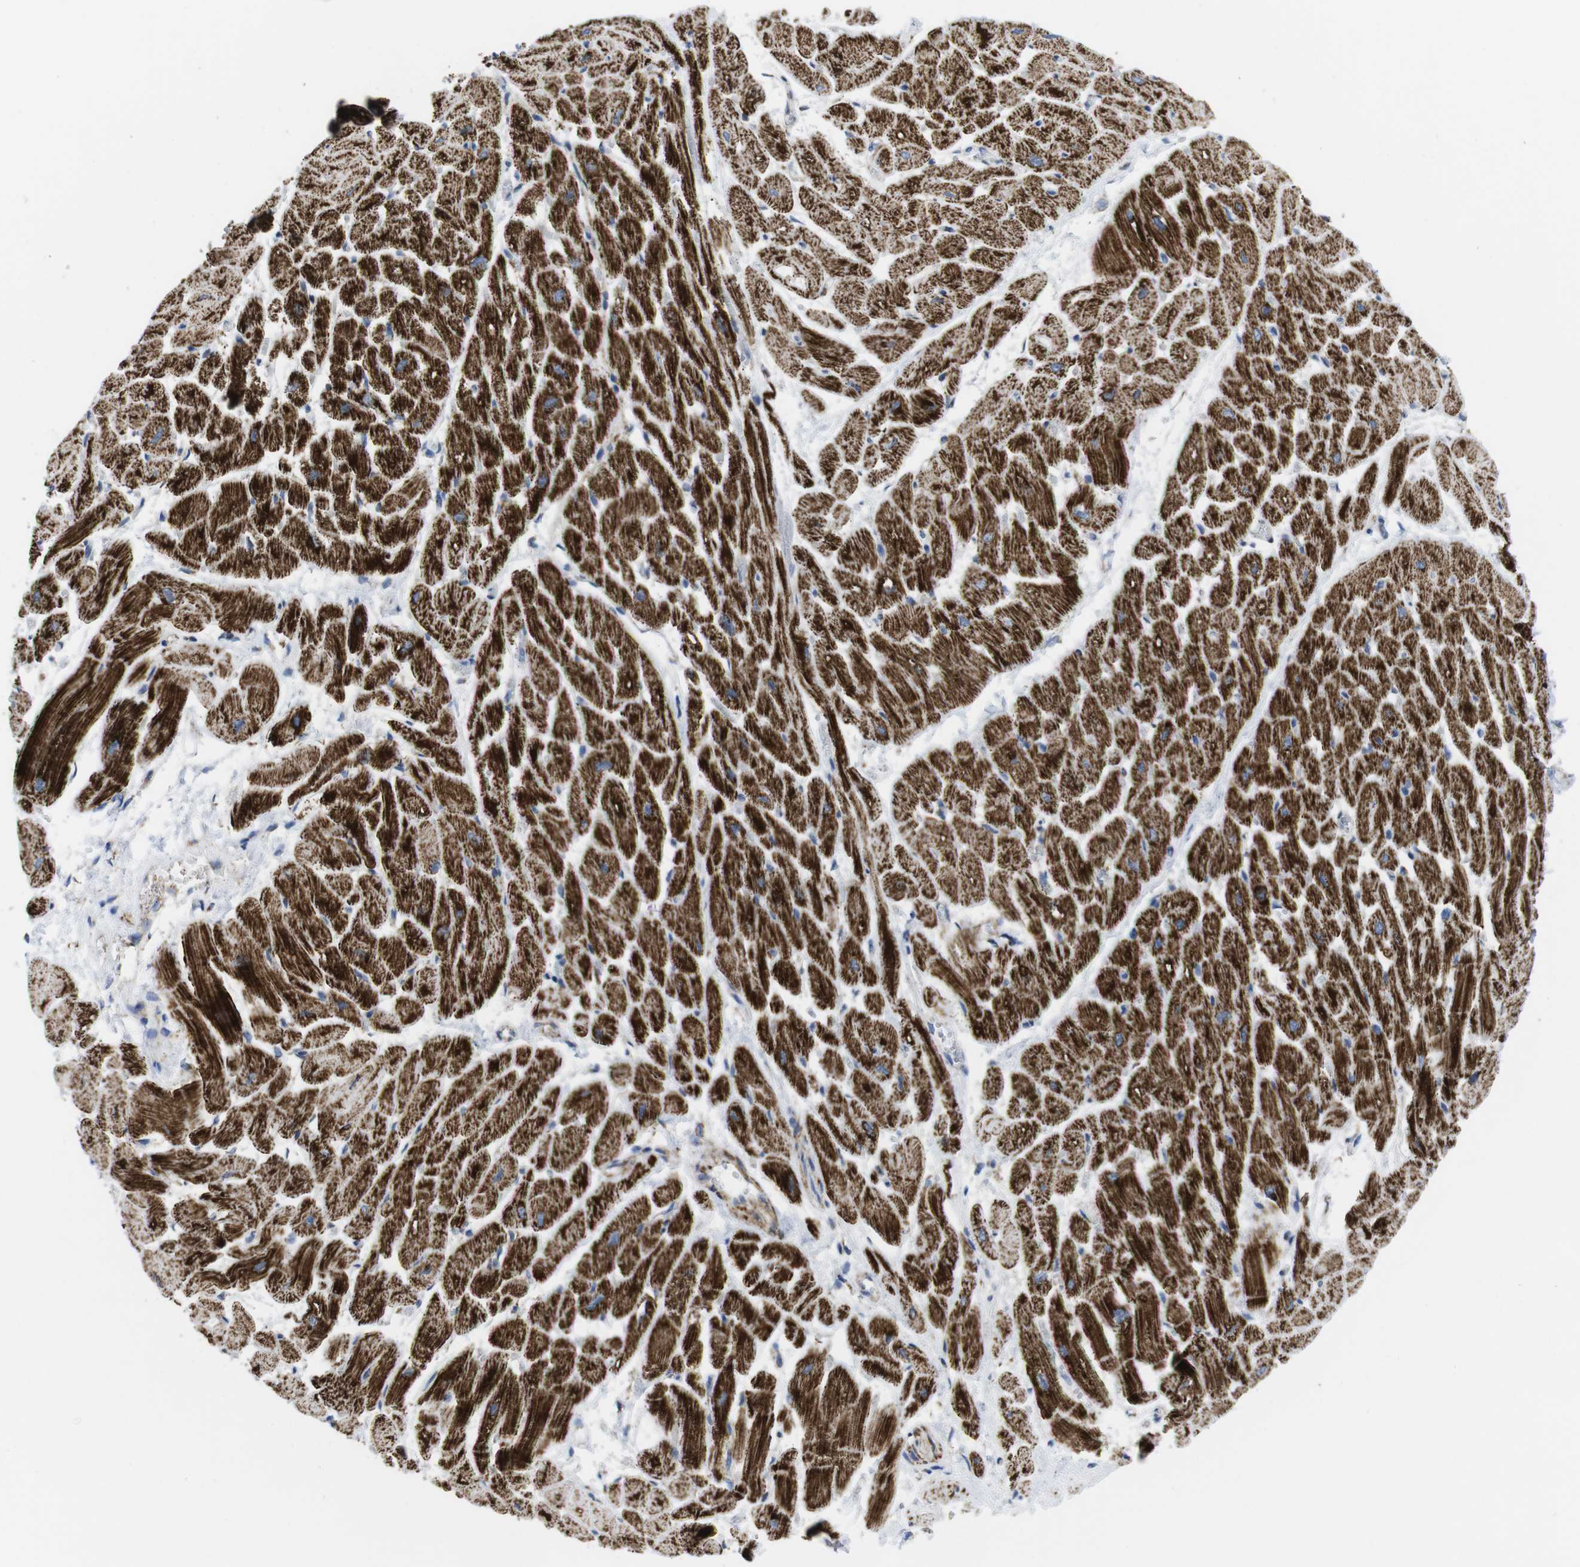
{"staining": {"intensity": "strong", "quantity": ">75%", "location": "cytoplasmic/membranous"}, "tissue": "heart muscle", "cell_type": "Cardiomyocytes", "image_type": "normal", "snomed": [{"axis": "morphology", "description": "Normal tissue, NOS"}, {"axis": "topography", "description": "Heart"}], "caption": "IHC of normal heart muscle shows high levels of strong cytoplasmic/membranous positivity in about >75% of cardiomyocytes. (Brightfield microscopy of DAB IHC at high magnification).", "gene": "TMEM192", "patient": {"sex": "male", "age": 45}}